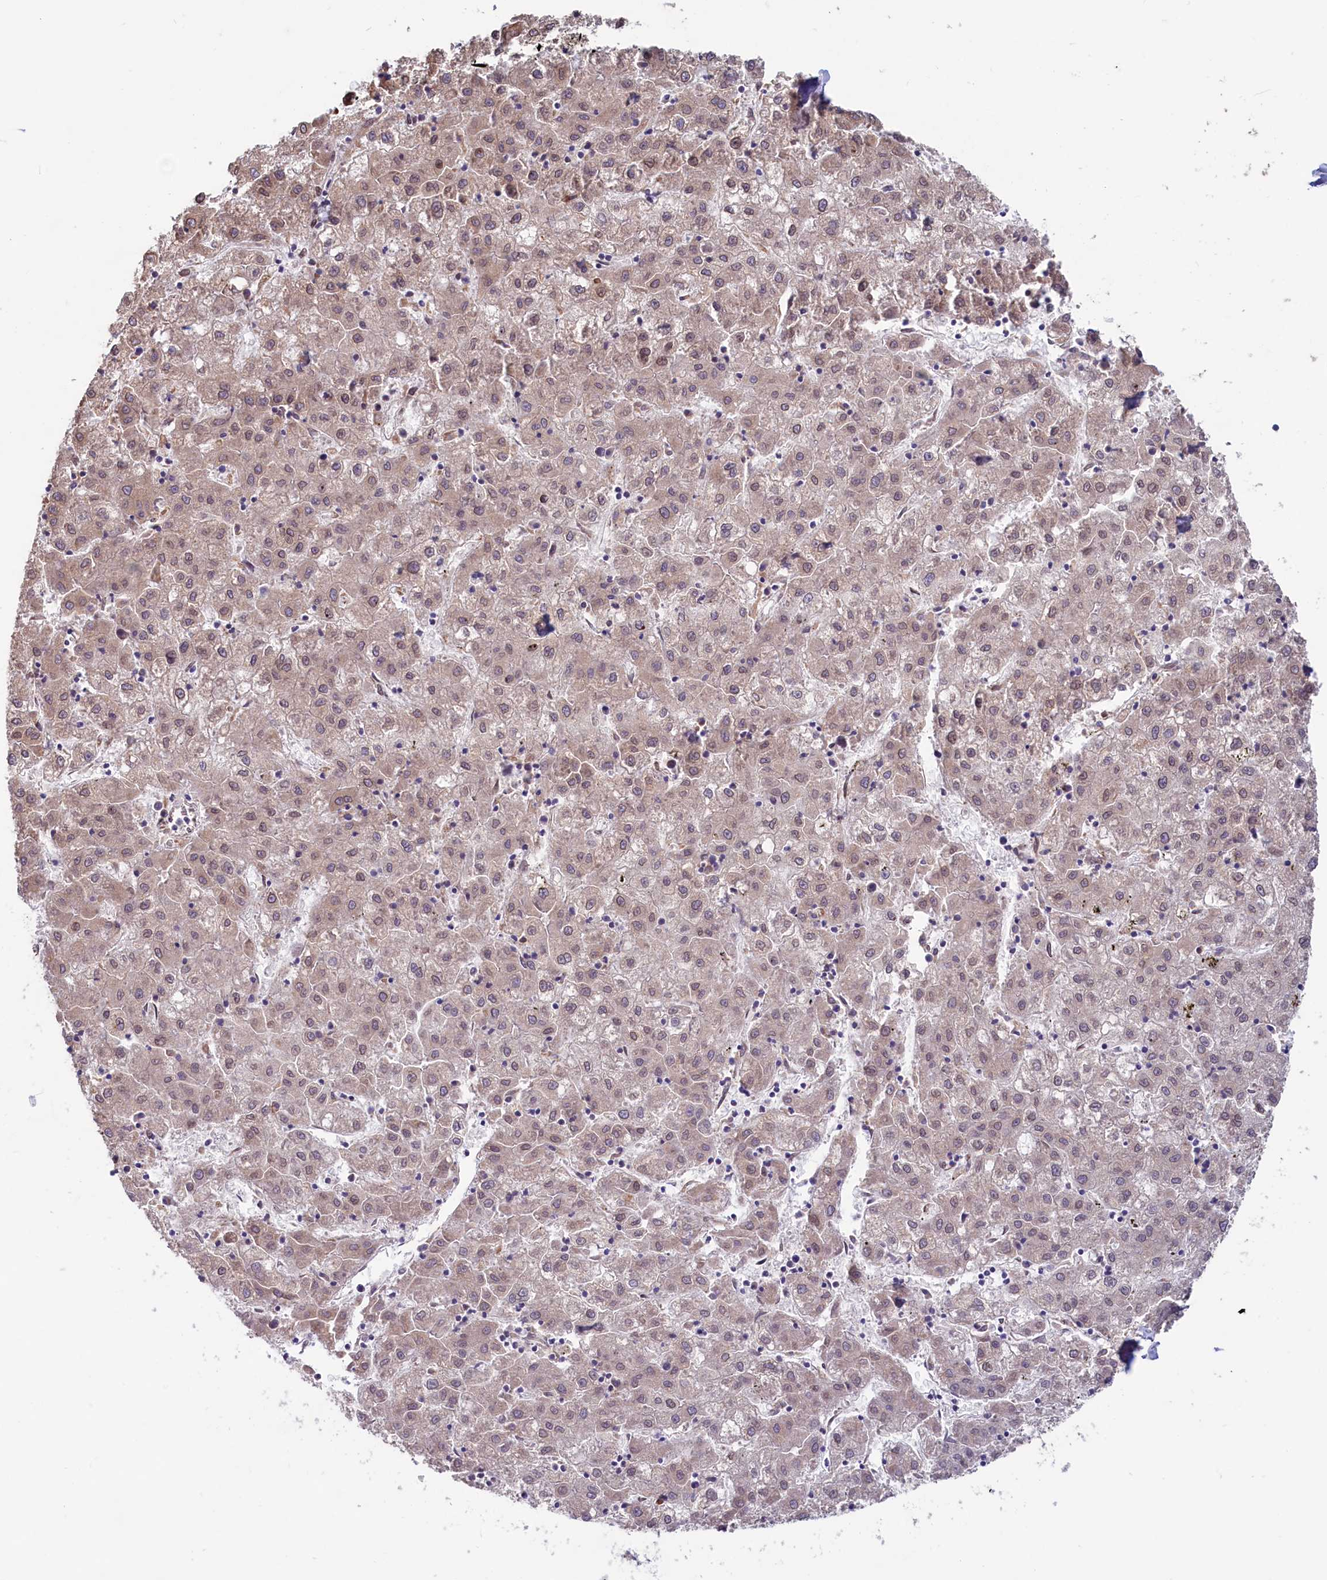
{"staining": {"intensity": "weak", "quantity": ">75%", "location": "cytoplasmic/membranous,nuclear"}, "tissue": "liver cancer", "cell_type": "Tumor cells", "image_type": "cancer", "snomed": [{"axis": "morphology", "description": "Carcinoma, Hepatocellular, NOS"}, {"axis": "topography", "description": "Liver"}], "caption": "High-power microscopy captured an immunohistochemistry photomicrograph of liver hepatocellular carcinoma, revealing weak cytoplasmic/membranous and nuclear staining in about >75% of tumor cells.", "gene": "TBC1D19", "patient": {"sex": "male", "age": 72}}